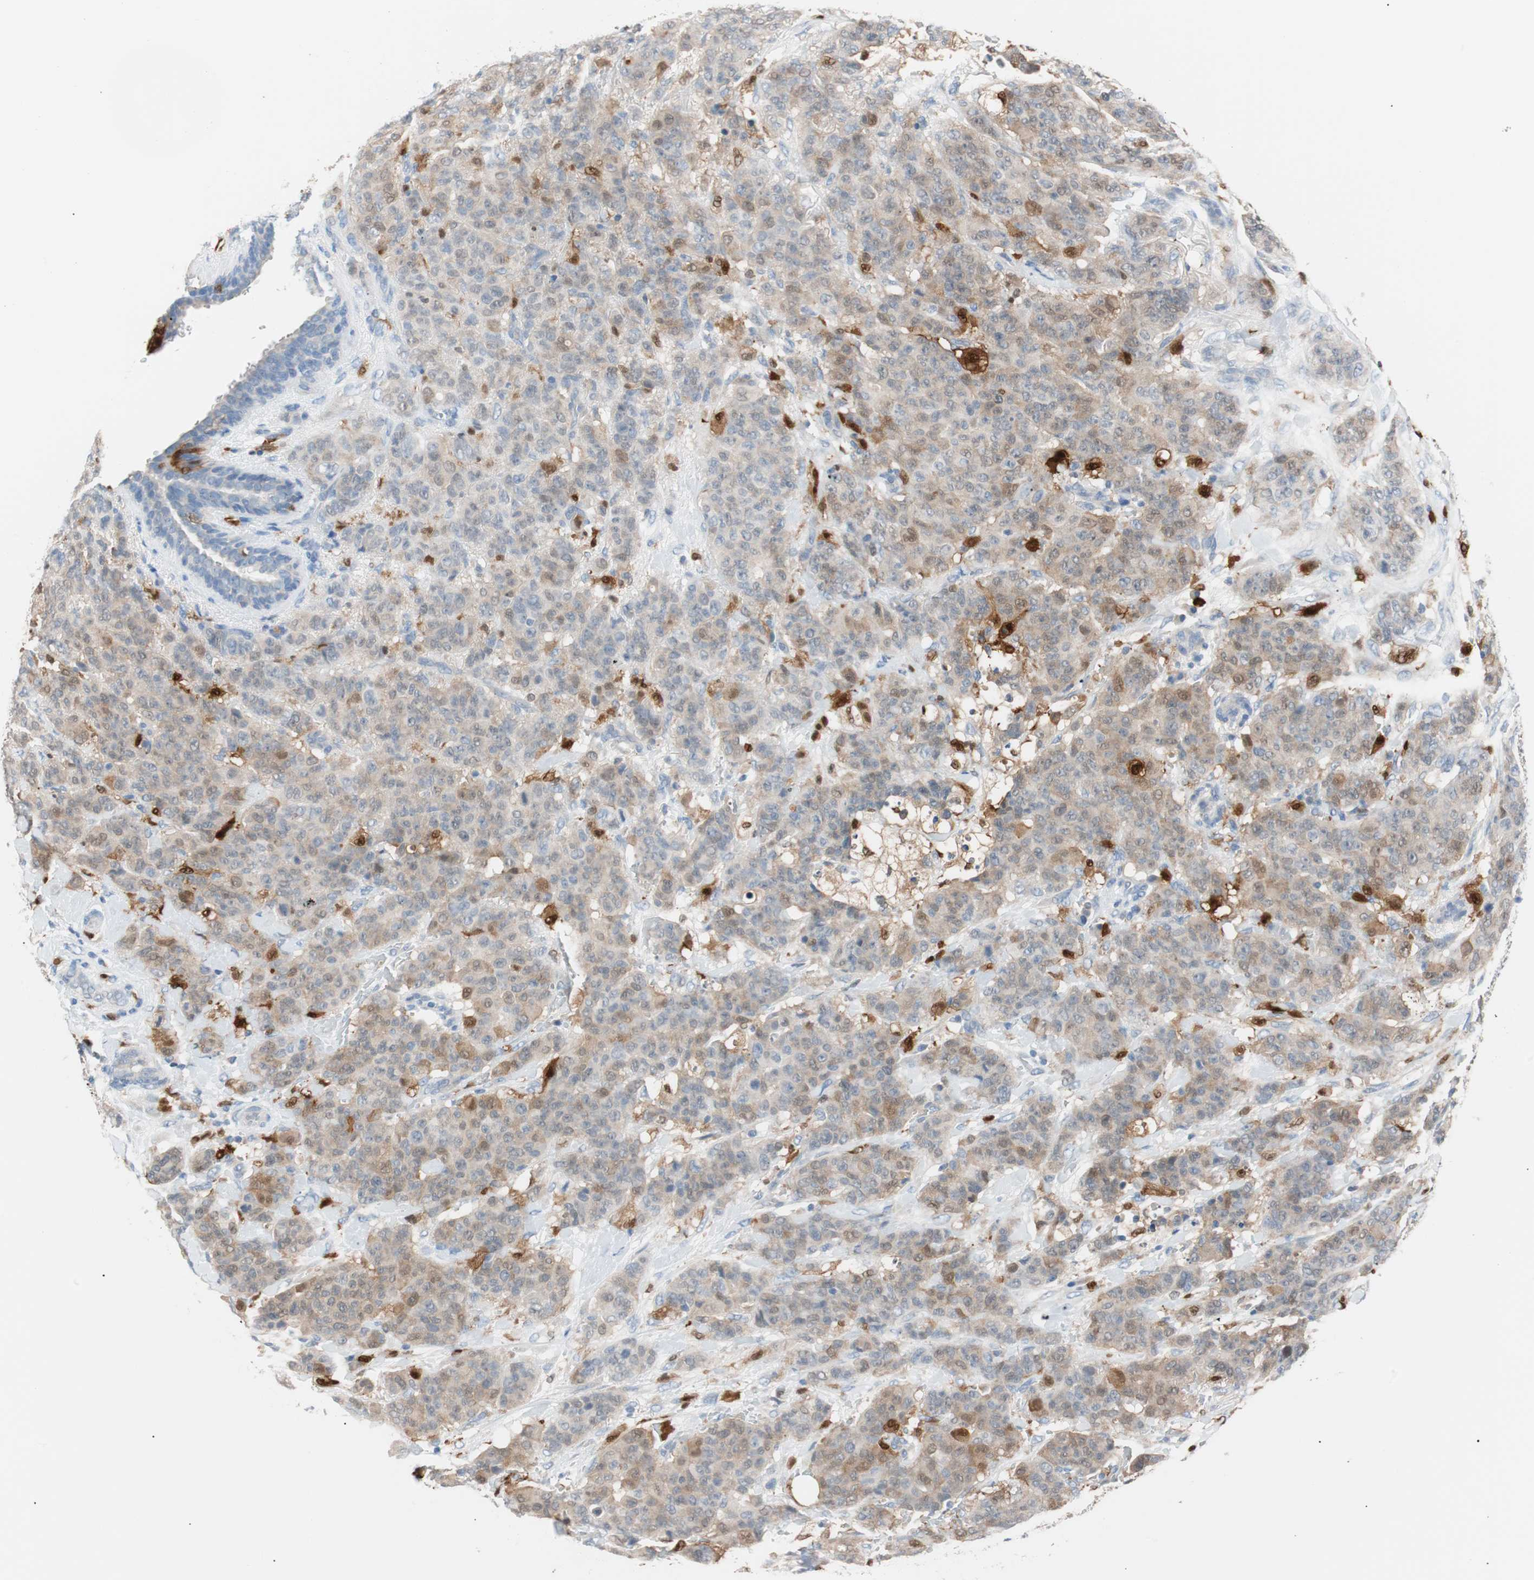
{"staining": {"intensity": "weak", "quantity": ">75%", "location": "cytoplasmic/membranous"}, "tissue": "breast cancer", "cell_type": "Tumor cells", "image_type": "cancer", "snomed": [{"axis": "morphology", "description": "Duct carcinoma"}, {"axis": "topography", "description": "Breast"}], "caption": "Weak cytoplasmic/membranous positivity is present in about >75% of tumor cells in breast intraductal carcinoma.", "gene": "IL18", "patient": {"sex": "female", "age": 40}}